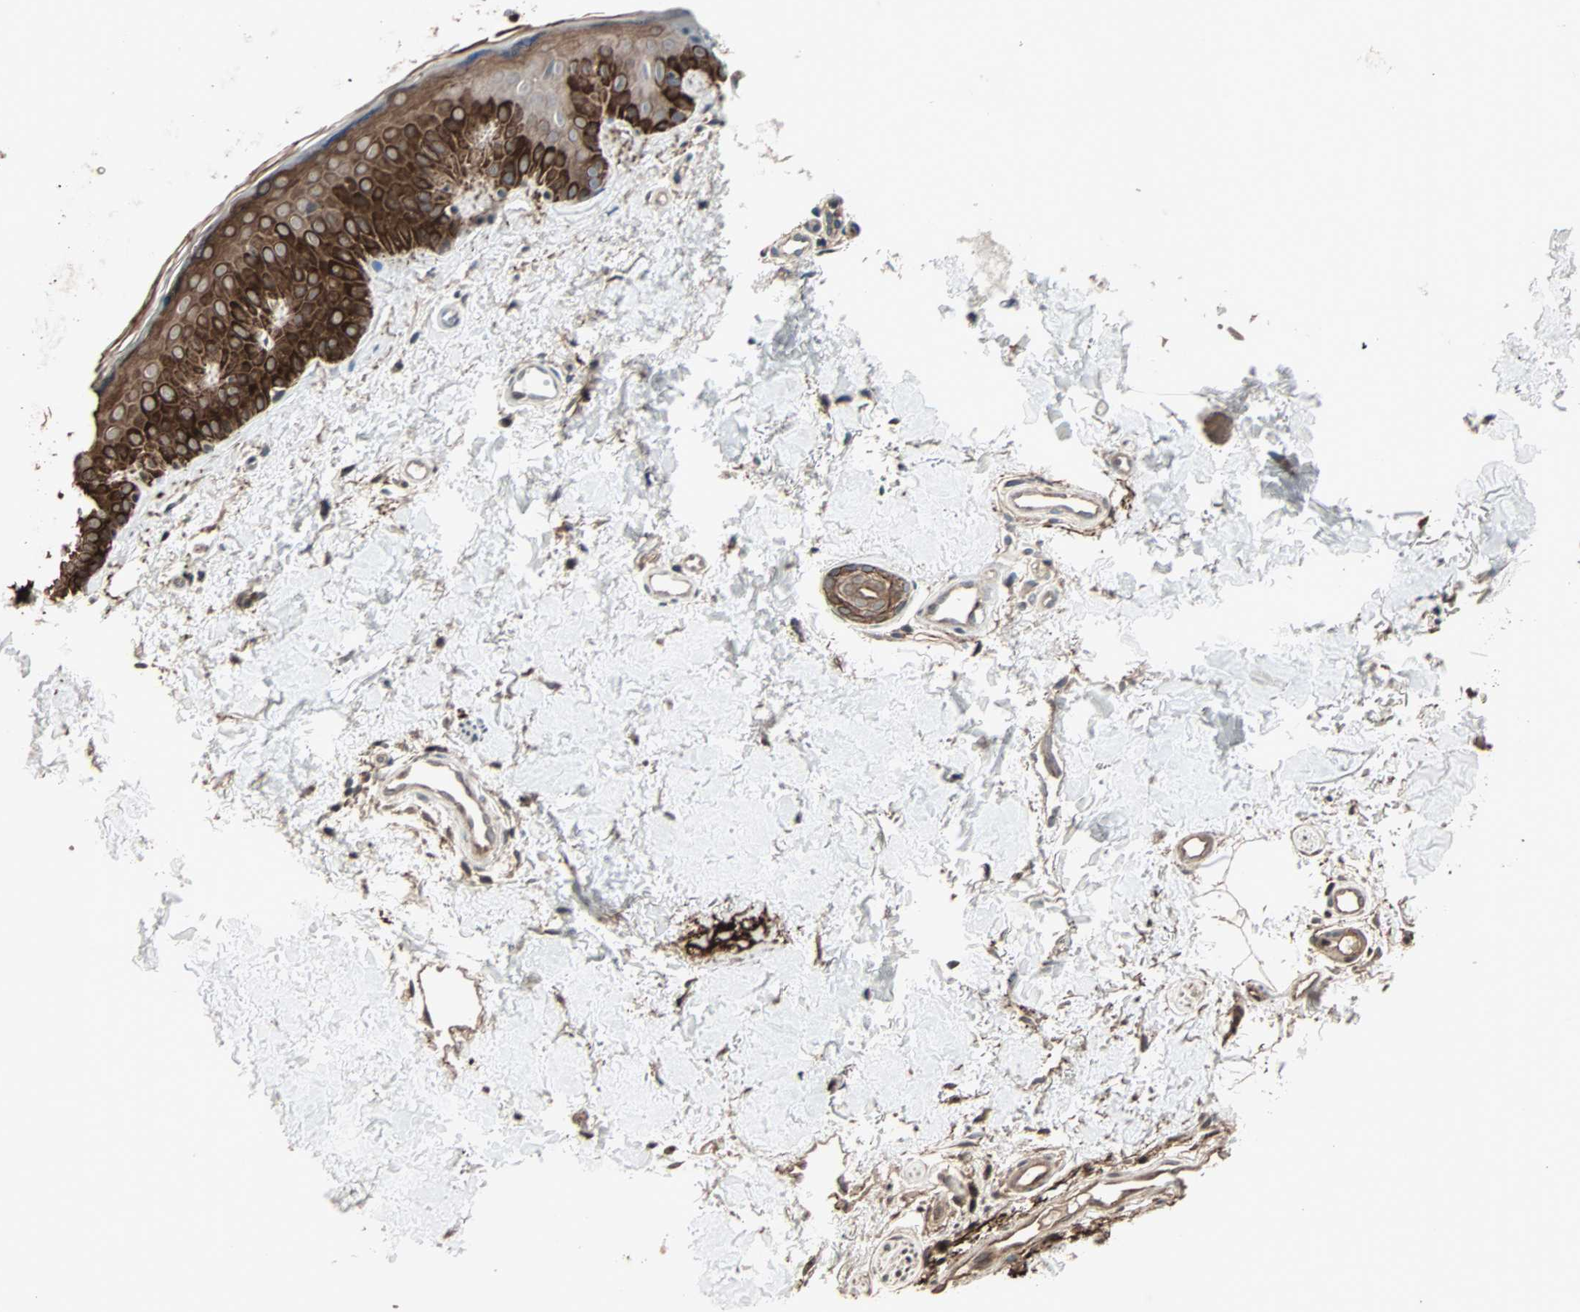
{"staining": {"intensity": "moderate", "quantity": "25%-75%", "location": "cytoplasmic/membranous"}, "tissue": "skin", "cell_type": "Fibroblasts", "image_type": "normal", "snomed": [{"axis": "morphology", "description": "Normal tissue, NOS"}, {"axis": "topography", "description": "Skin"}], "caption": "Immunohistochemistry (DAB (3,3'-diaminobenzidine)) staining of normal skin shows moderate cytoplasmic/membranous protein staining in approximately 25%-75% of fibroblasts. The staining is performed using DAB brown chromogen to label protein expression. The nuclei are counter-stained blue using hematoxylin.", "gene": "CALCRL", "patient": {"sex": "male", "age": 67}}